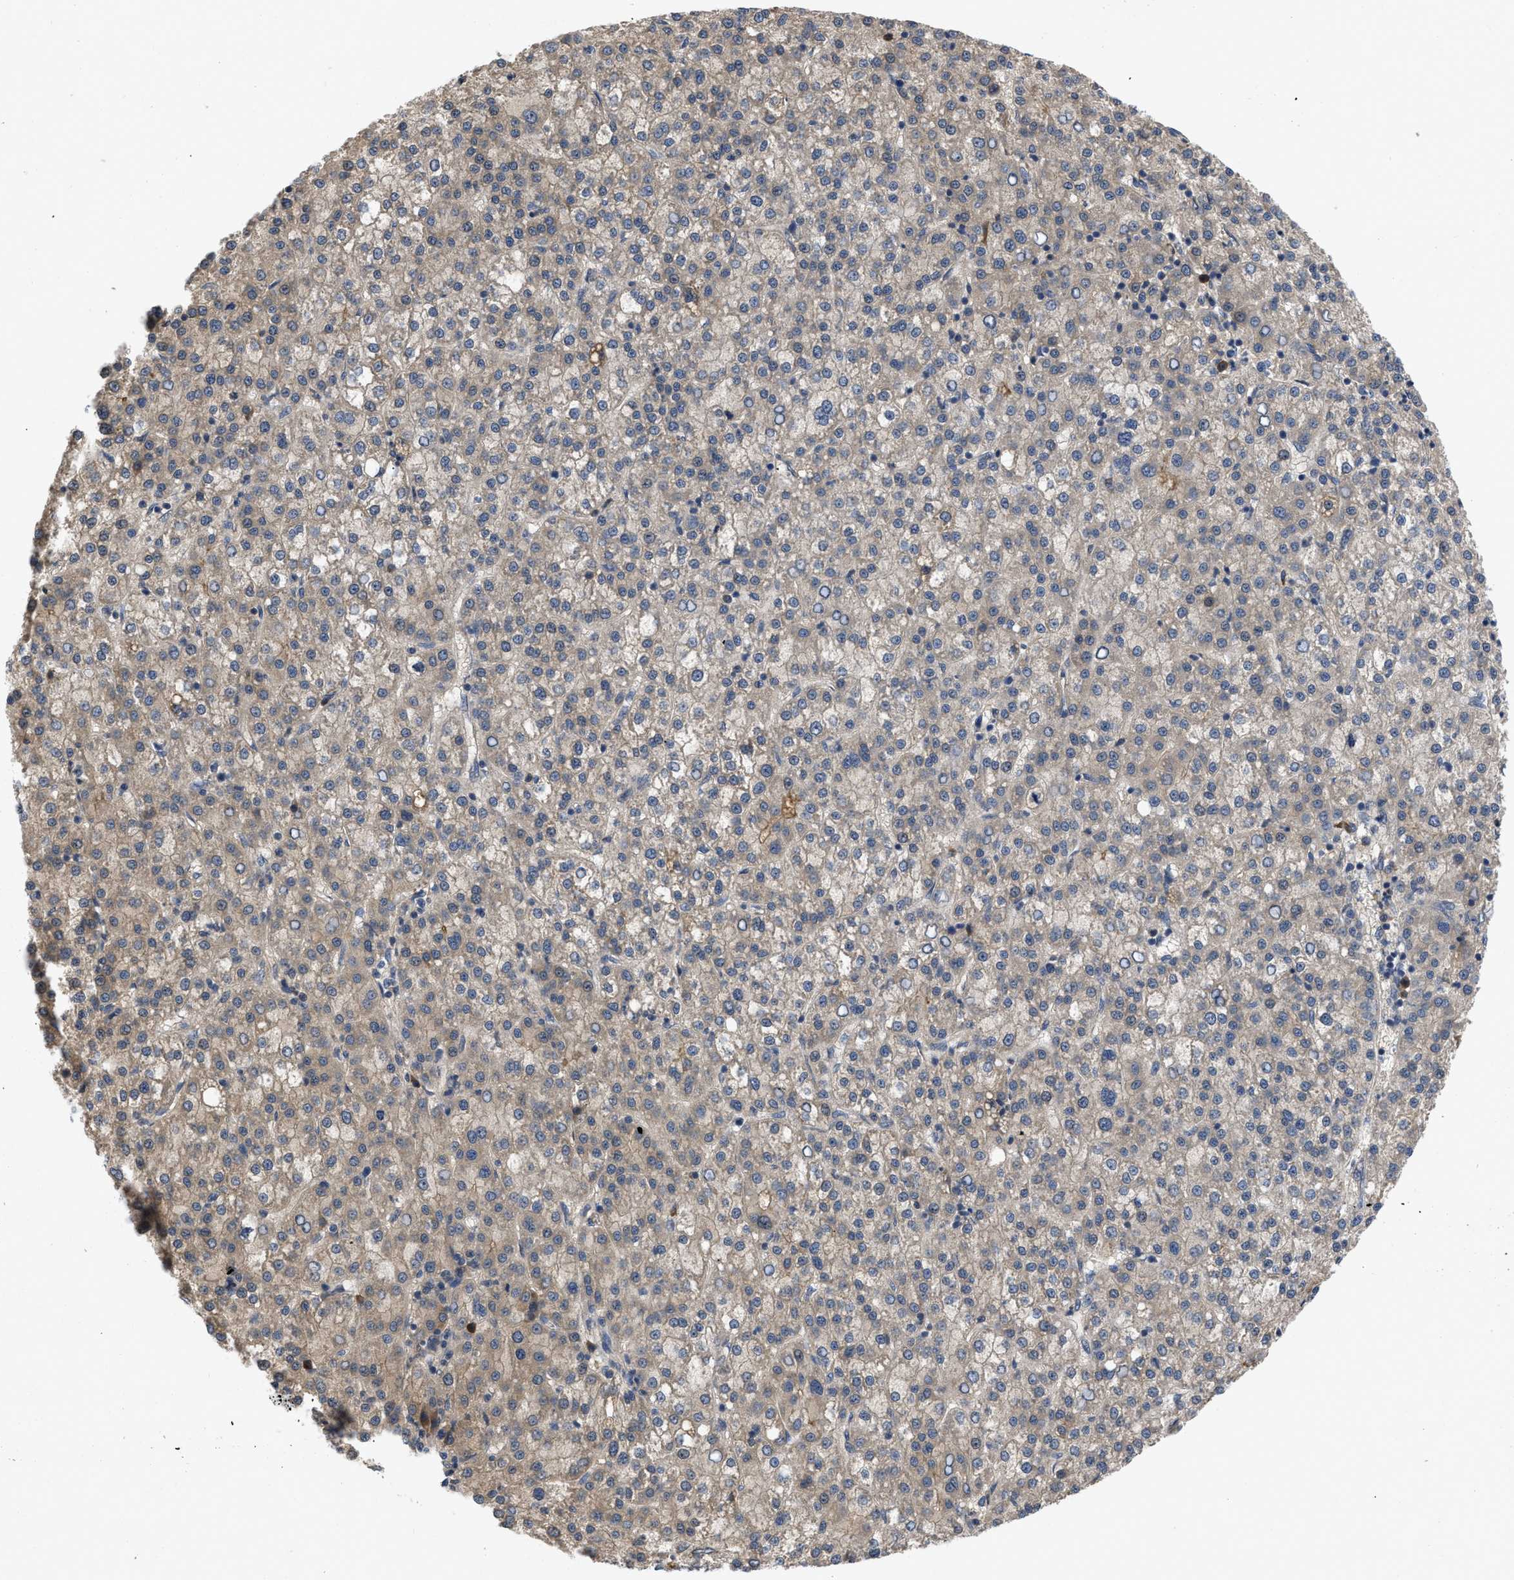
{"staining": {"intensity": "moderate", "quantity": ">75%", "location": "cytoplasmic/membranous"}, "tissue": "liver cancer", "cell_type": "Tumor cells", "image_type": "cancer", "snomed": [{"axis": "morphology", "description": "Carcinoma, Hepatocellular, NOS"}, {"axis": "topography", "description": "Liver"}], "caption": "Immunohistochemical staining of human hepatocellular carcinoma (liver) shows moderate cytoplasmic/membranous protein positivity in about >75% of tumor cells.", "gene": "VPS4A", "patient": {"sex": "female", "age": 58}}